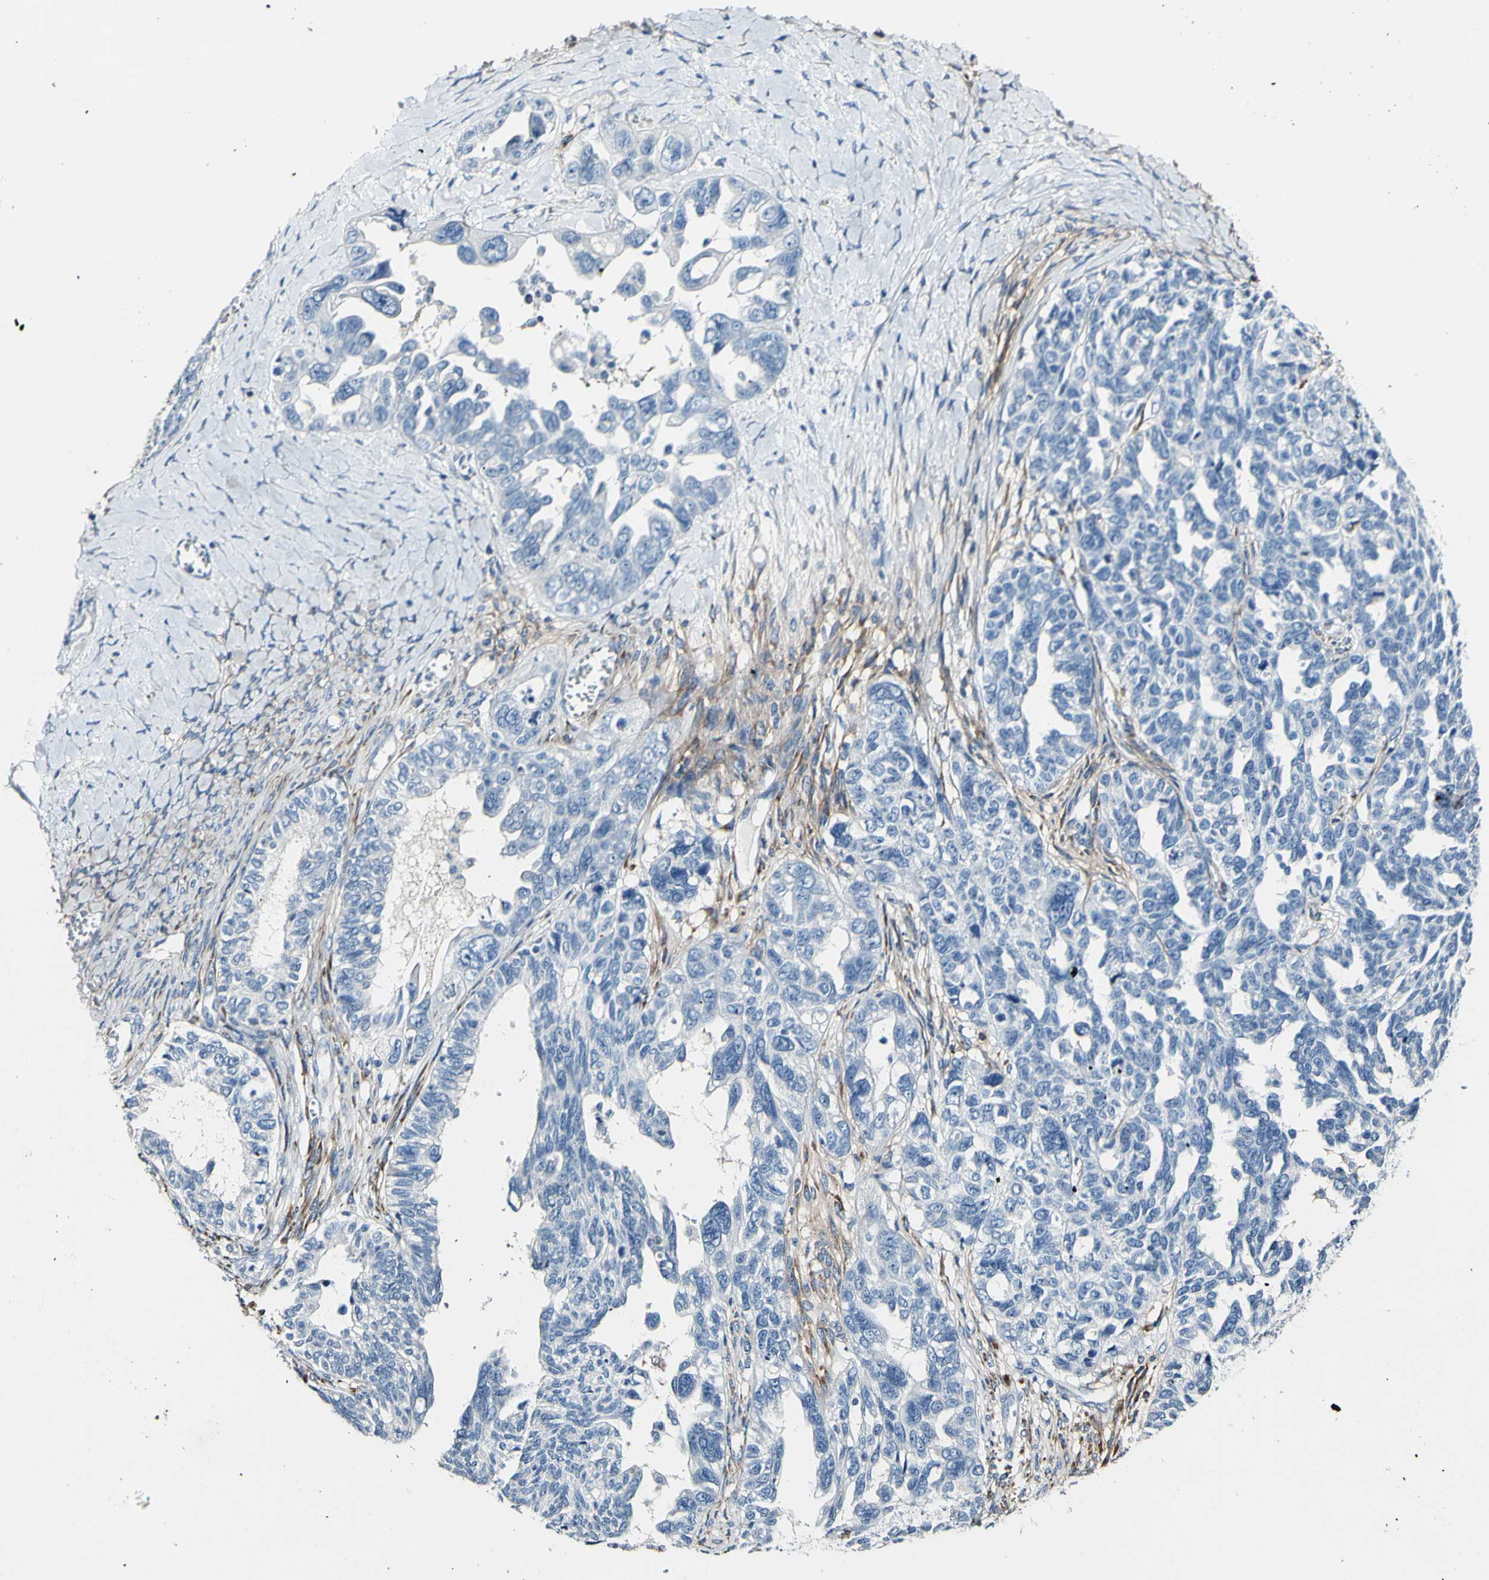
{"staining": {"intensity": "negative", "quantity": "none", "location": "none"}, "tissue": "ovarian cancer", "cell_type": "Tumor cells", "image_type": "cancer", "snomed": [{"axis": "morphology", "description": "Cystadenocarcinoma, serous, NOS"}, {"axis": "topography", "description": "Ovary"}], "caption": "Protein analysis of ovarian serous cystadenocarcinoma reveals no significant positivity in tumor cells.", "gene": "COL6A3", "patient": {"sex": "female", "age": 79}}